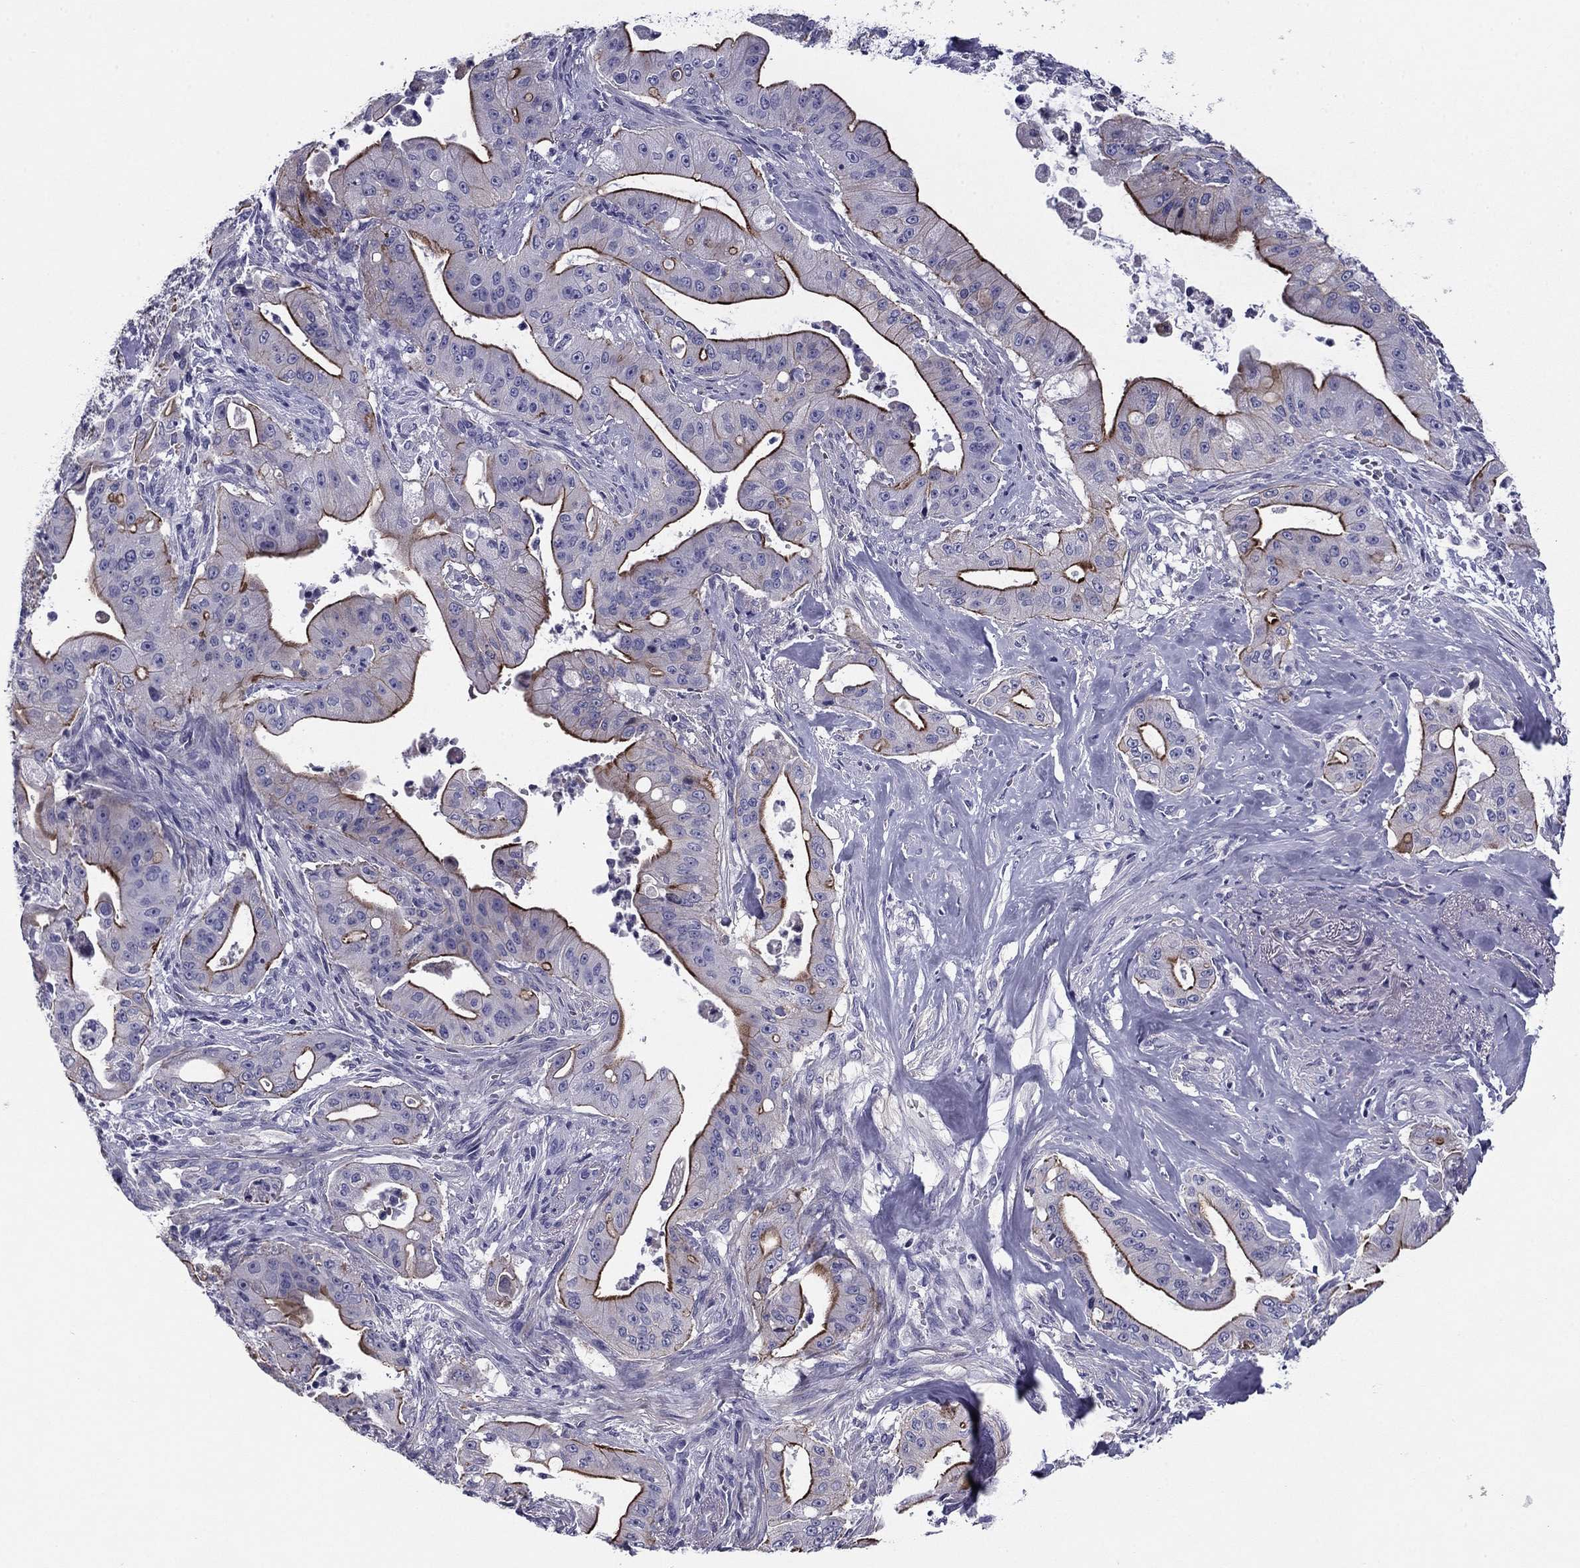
{"staining": {"intensity": "strong", "quantity": "25%-75%", "location": "cytoplasmic/membranous"}, "tissue": "pancreatic cancer", "cell_type": "Tumor cells", "image_type": "cancer", "snomed": [{"axis": "morphology", "description": "Normal tissue, NOS"}, {"axis": "morphology", "description": "Inflammation, NOS"}, {"axis": "morphology", "description": "Adenocarcinoma, NOS"}, {"axis": "topography", "description": "Pancreas"}], "caption": "Immunohistochemical staining of adenocarcinoma (pancreatic) displays high levels of strong cytoplasmic/membranous protein staining in approximately 25%-75% of tumor cells. (DAB (3,3'-diaminobenzidine) IHC, brown staining for protein, blue staining for nuclei).", "gene": "FLNC", "patient": {"sex": "male", "age": 57}}